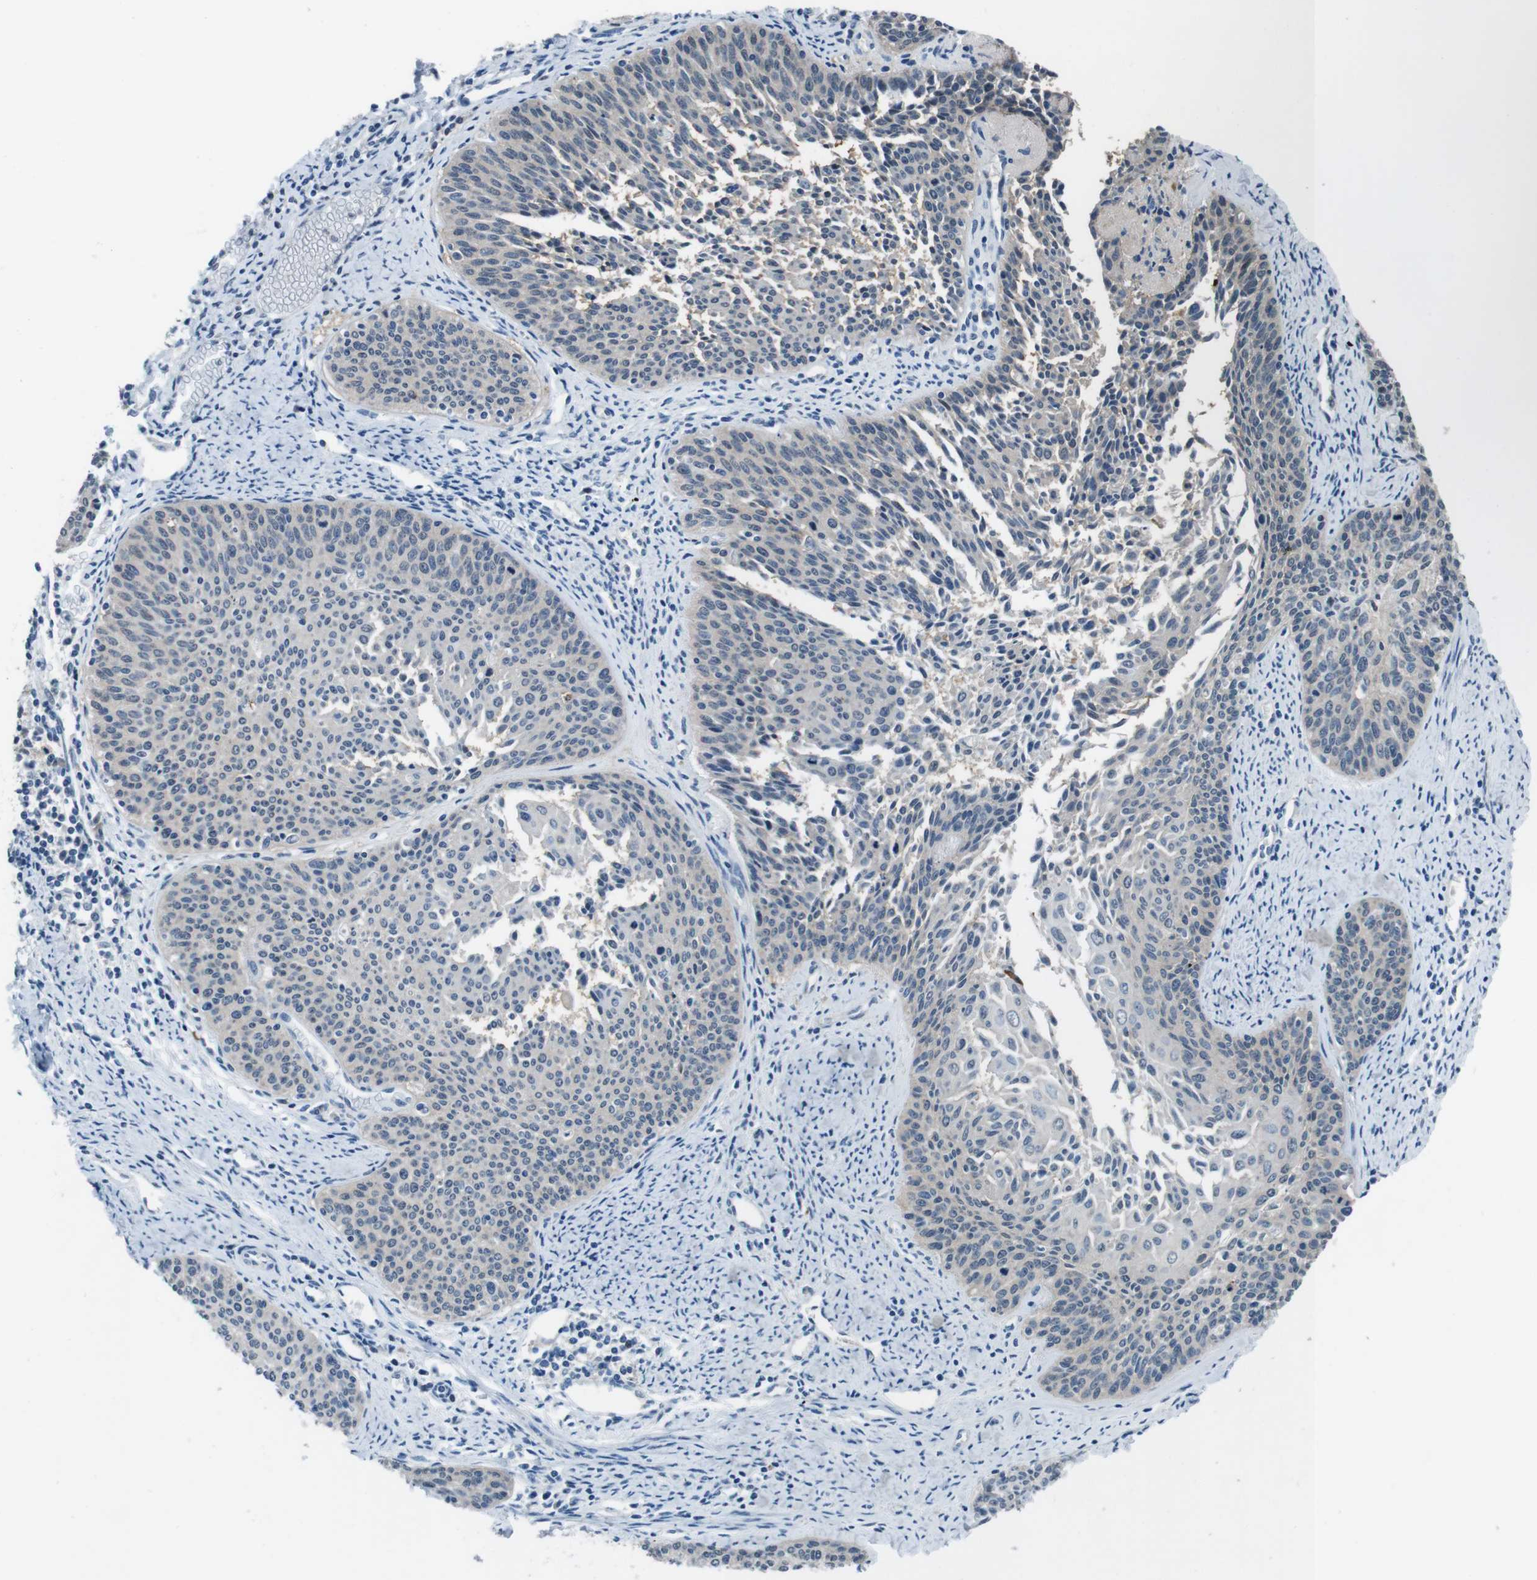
{"staining": {"intensity": "negative", "quantity": "none", "location": "none"}, "tissue": "cervical cancer", "cell_type": "Tumor cells", "image_type": "cancer", "snomed": [{"axis": "morphology", "description": "Squamous cell carcinoma, NOS"}, {"axis": "topography", "description": "Cervix"}], "caption": "The histopathology image exhibits no significant expression in tumor cells of cervical cancer (squamous cell carcinoma). (DAB (3,3'-diaminobenzidine) immunohistochemistry (IHC), high magnification).", "gene": "LRP5", "patient": {"sex": "female", "age": 55}}